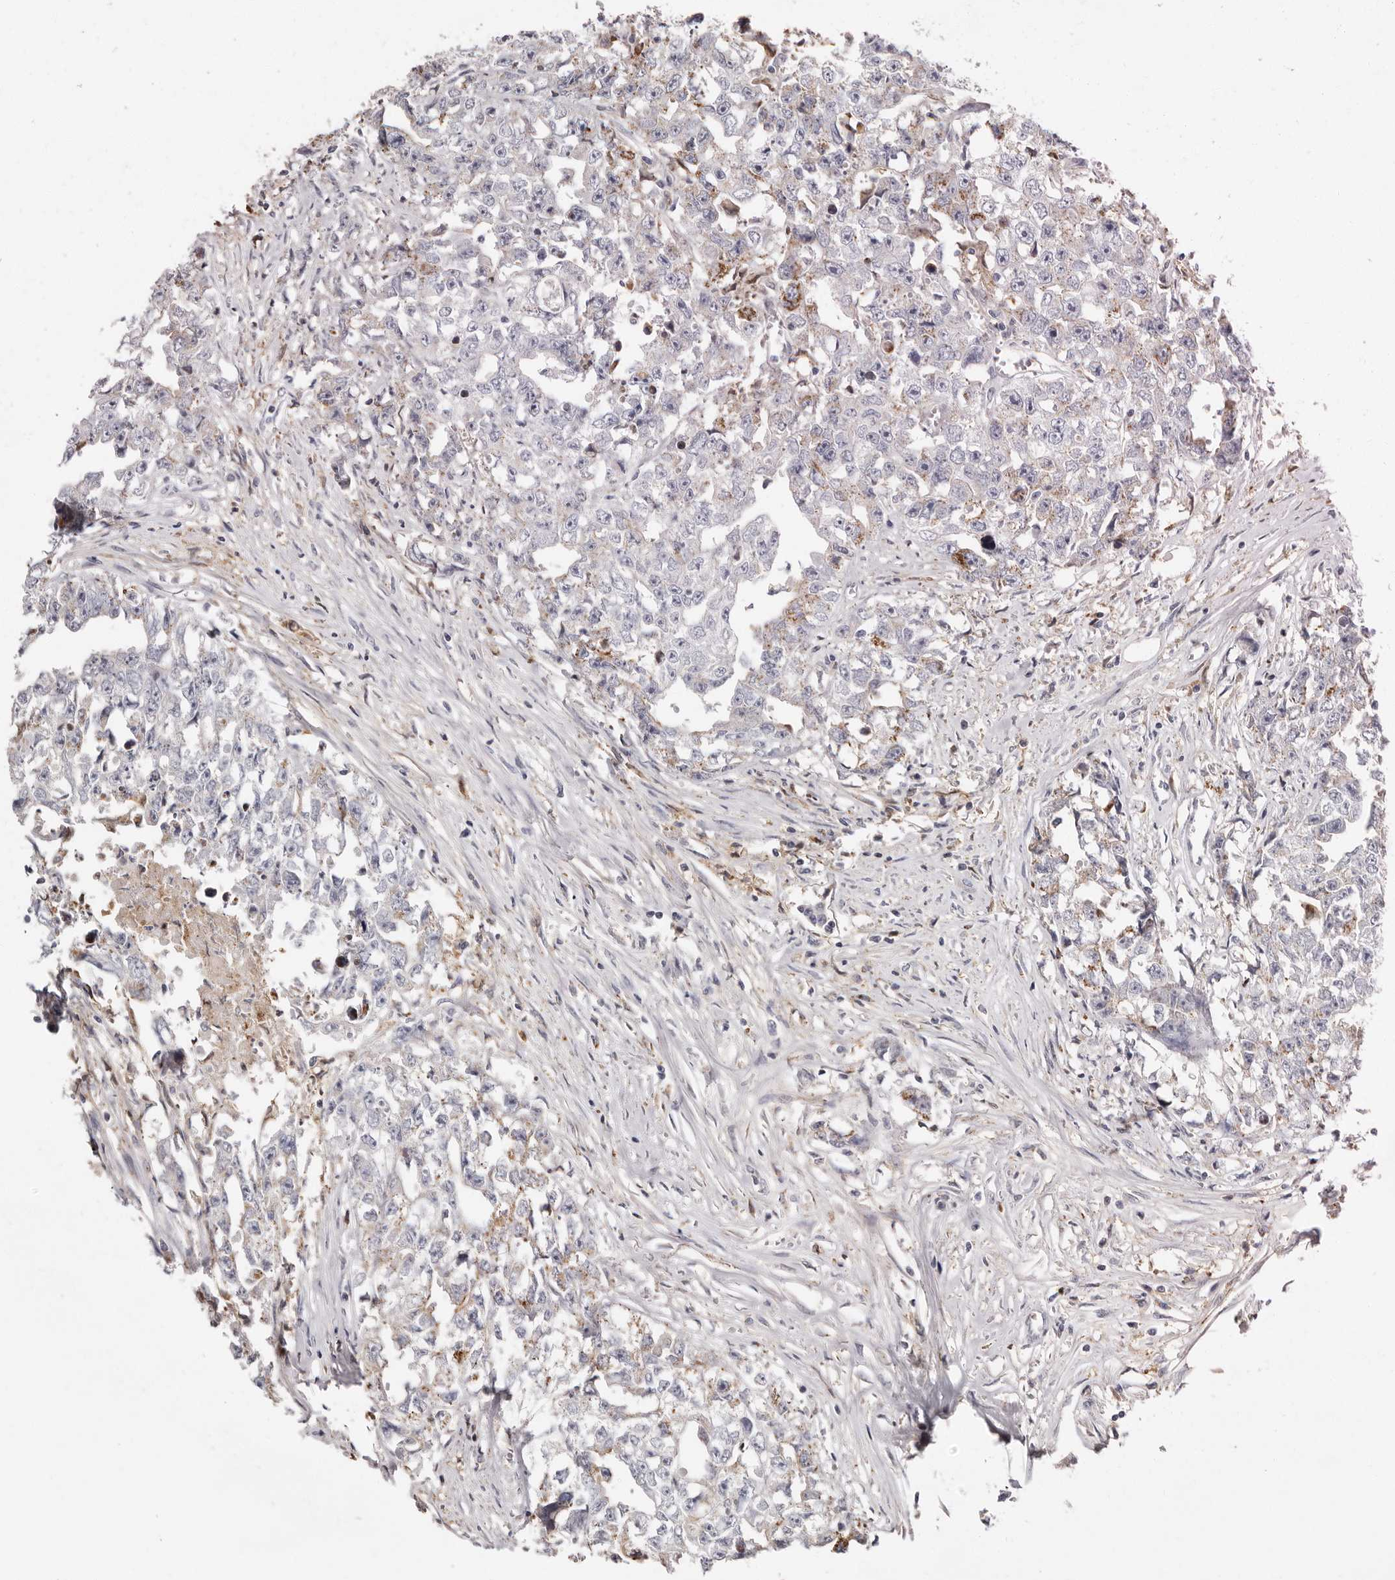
{"staining": {"intensity": "negative", "quantity": "none", "location": "none"}, "tissue": "testis cancer", "cell_type": "Tumor cells", "image_type": "cancer", "snomed": [{"axis": "morphology", "description": "Seminoma, NOS"}, {"axis": "morphology", "description": "Carcinoma, Embryonal, NOS"}, {"axis": "topography", "description": "Testis"}], "caption": "Testis embryonal carcinoma was stained to show a protein in brown. There is no significant positivity in tumor cells.", "gene": "KIF26B", "patient": {"sex": "male", "age": 43}}